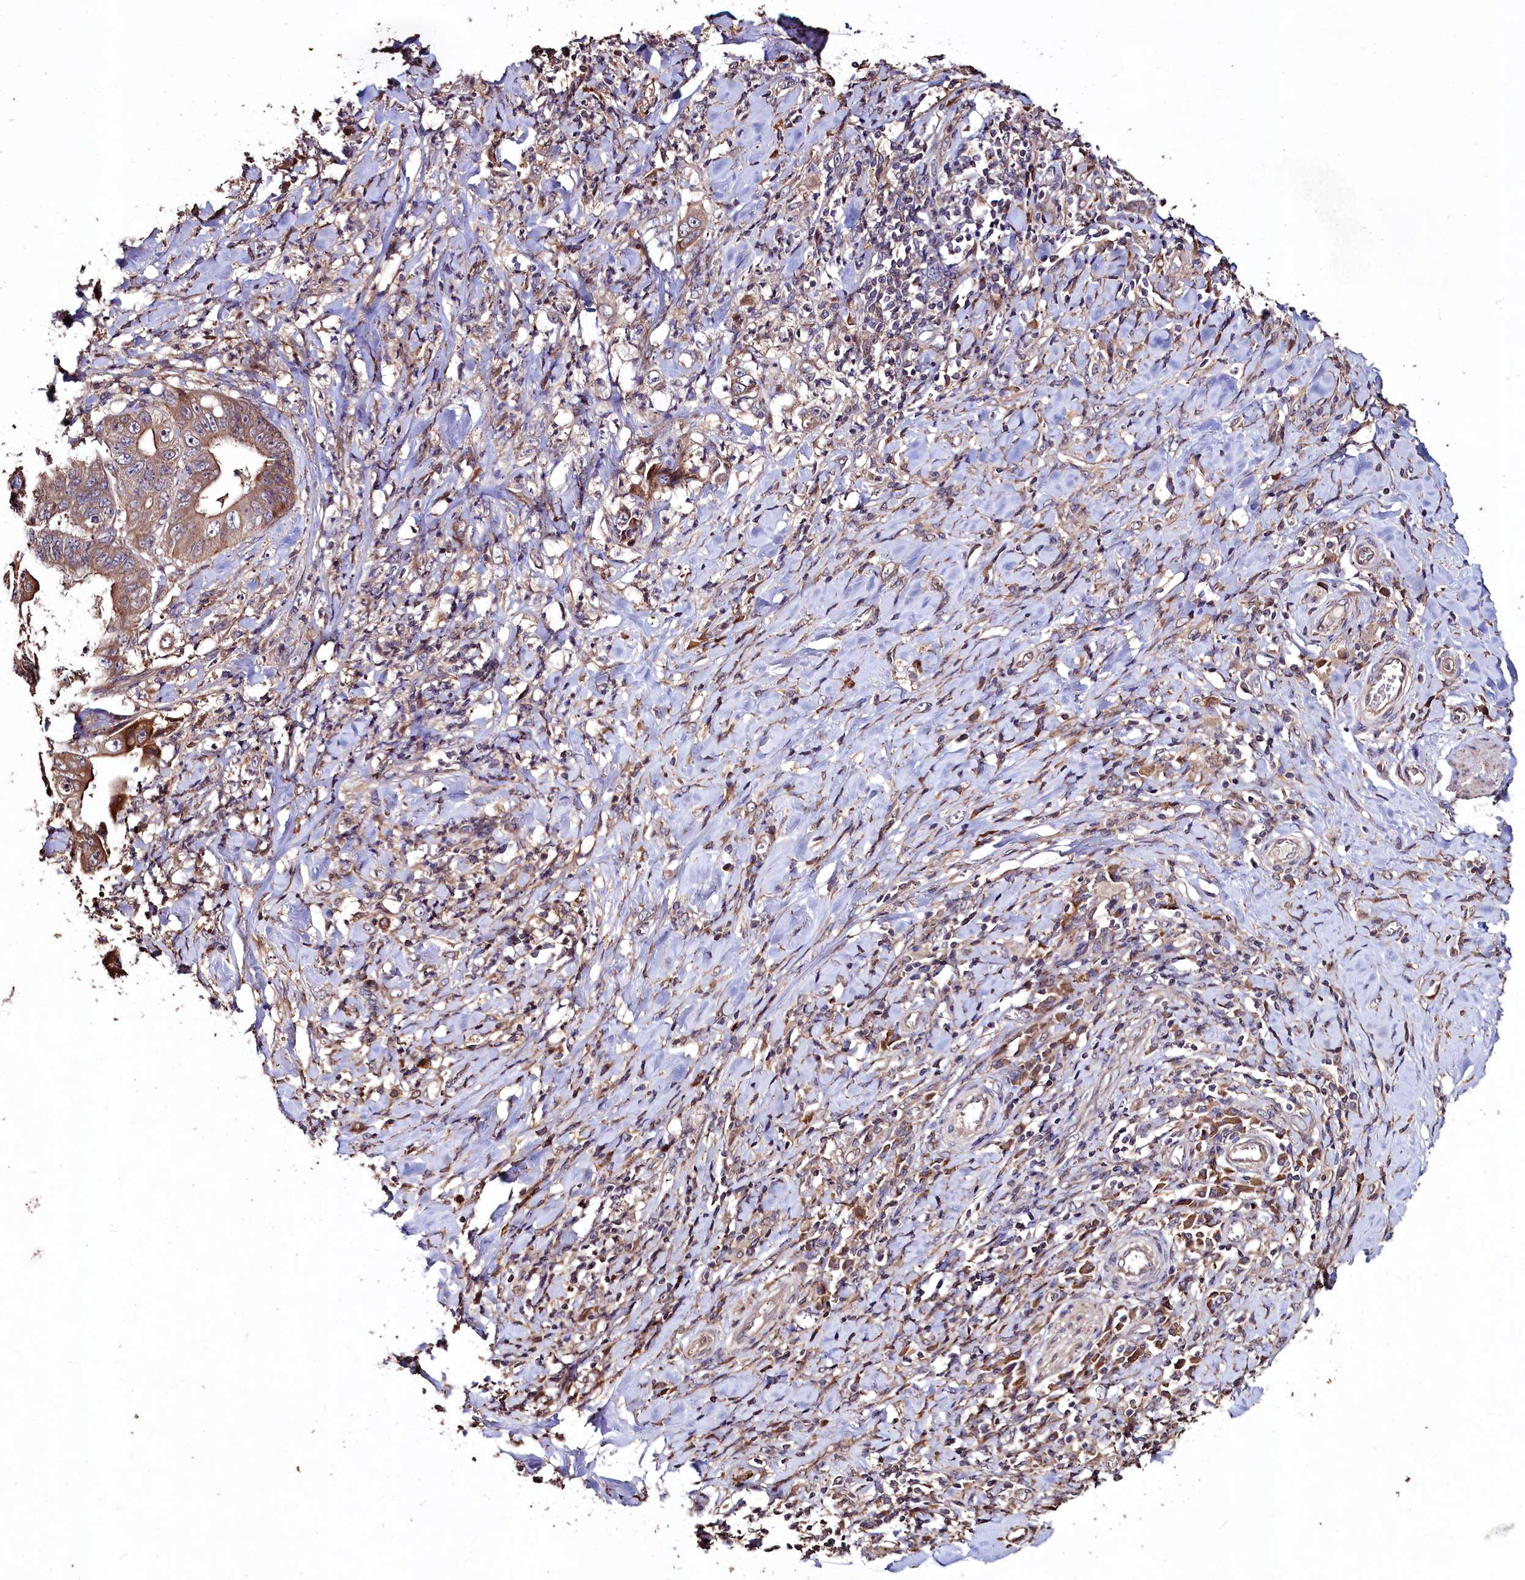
{"staining": {"intensity": "moderate", "quantity": "25%-75%", "location": "cytoplasmic/membranous"}, "tissue": "stomach cancer", "cell_type": "Tumor cells", "image_type": "cancer", "snomed": [{"axis": "morphology", "description": "Adenocarcinoma, NOS"}, {"axis": "topography", "description": "Stomach"}], "caption": "Protein staining by immunohistochemistry shows moderate cytoplasmic/membranous expression in about 25%-75% of tumor cells in stomach adenocarcinoma.", "gene": "TMEM98", "patient": {"sex": "female", "age": 73}}